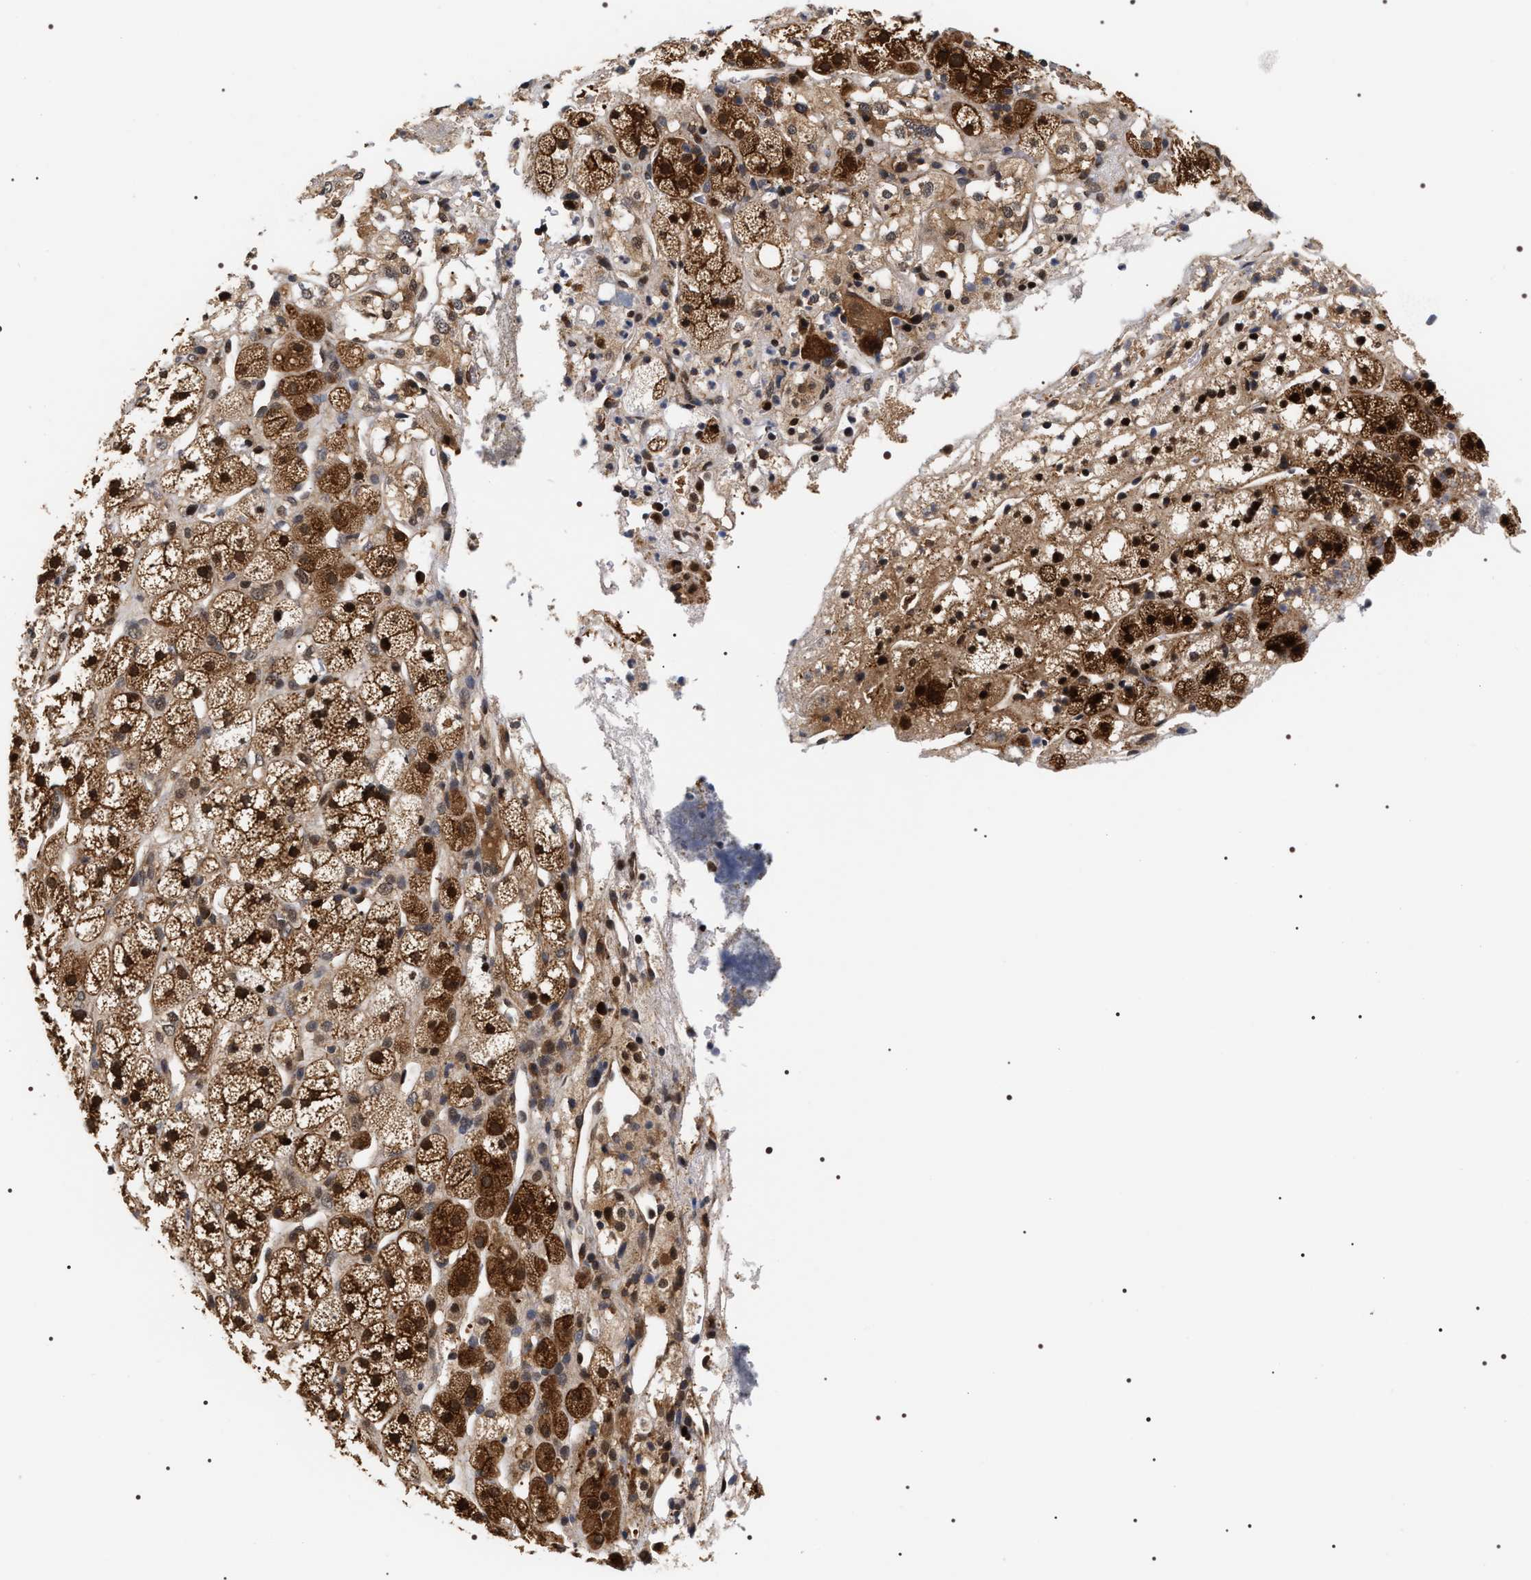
{"staining": {"intensity": "strong", "quantity": ">75%", "location": "cytoplasmic/membranous,nuclear"}, "tissue": "adrenal gland", "cell_type": "Glandular cells", "image_type": "normal", "snomed": [{"axis": "morphology", "description": "Normal tissue, NOS"}, {"axis": "topography", "description": "Adrenal gland"}], "caption": "Protein staining reveals strong cytoplasmic/membranous,nuclear positivity in approximately >75% of glandular cells in unremarkable adrenal gland. Nuclei are stained in blue.", "gene": "BAG6", "patient": {"sex": "male", "age": 56}}